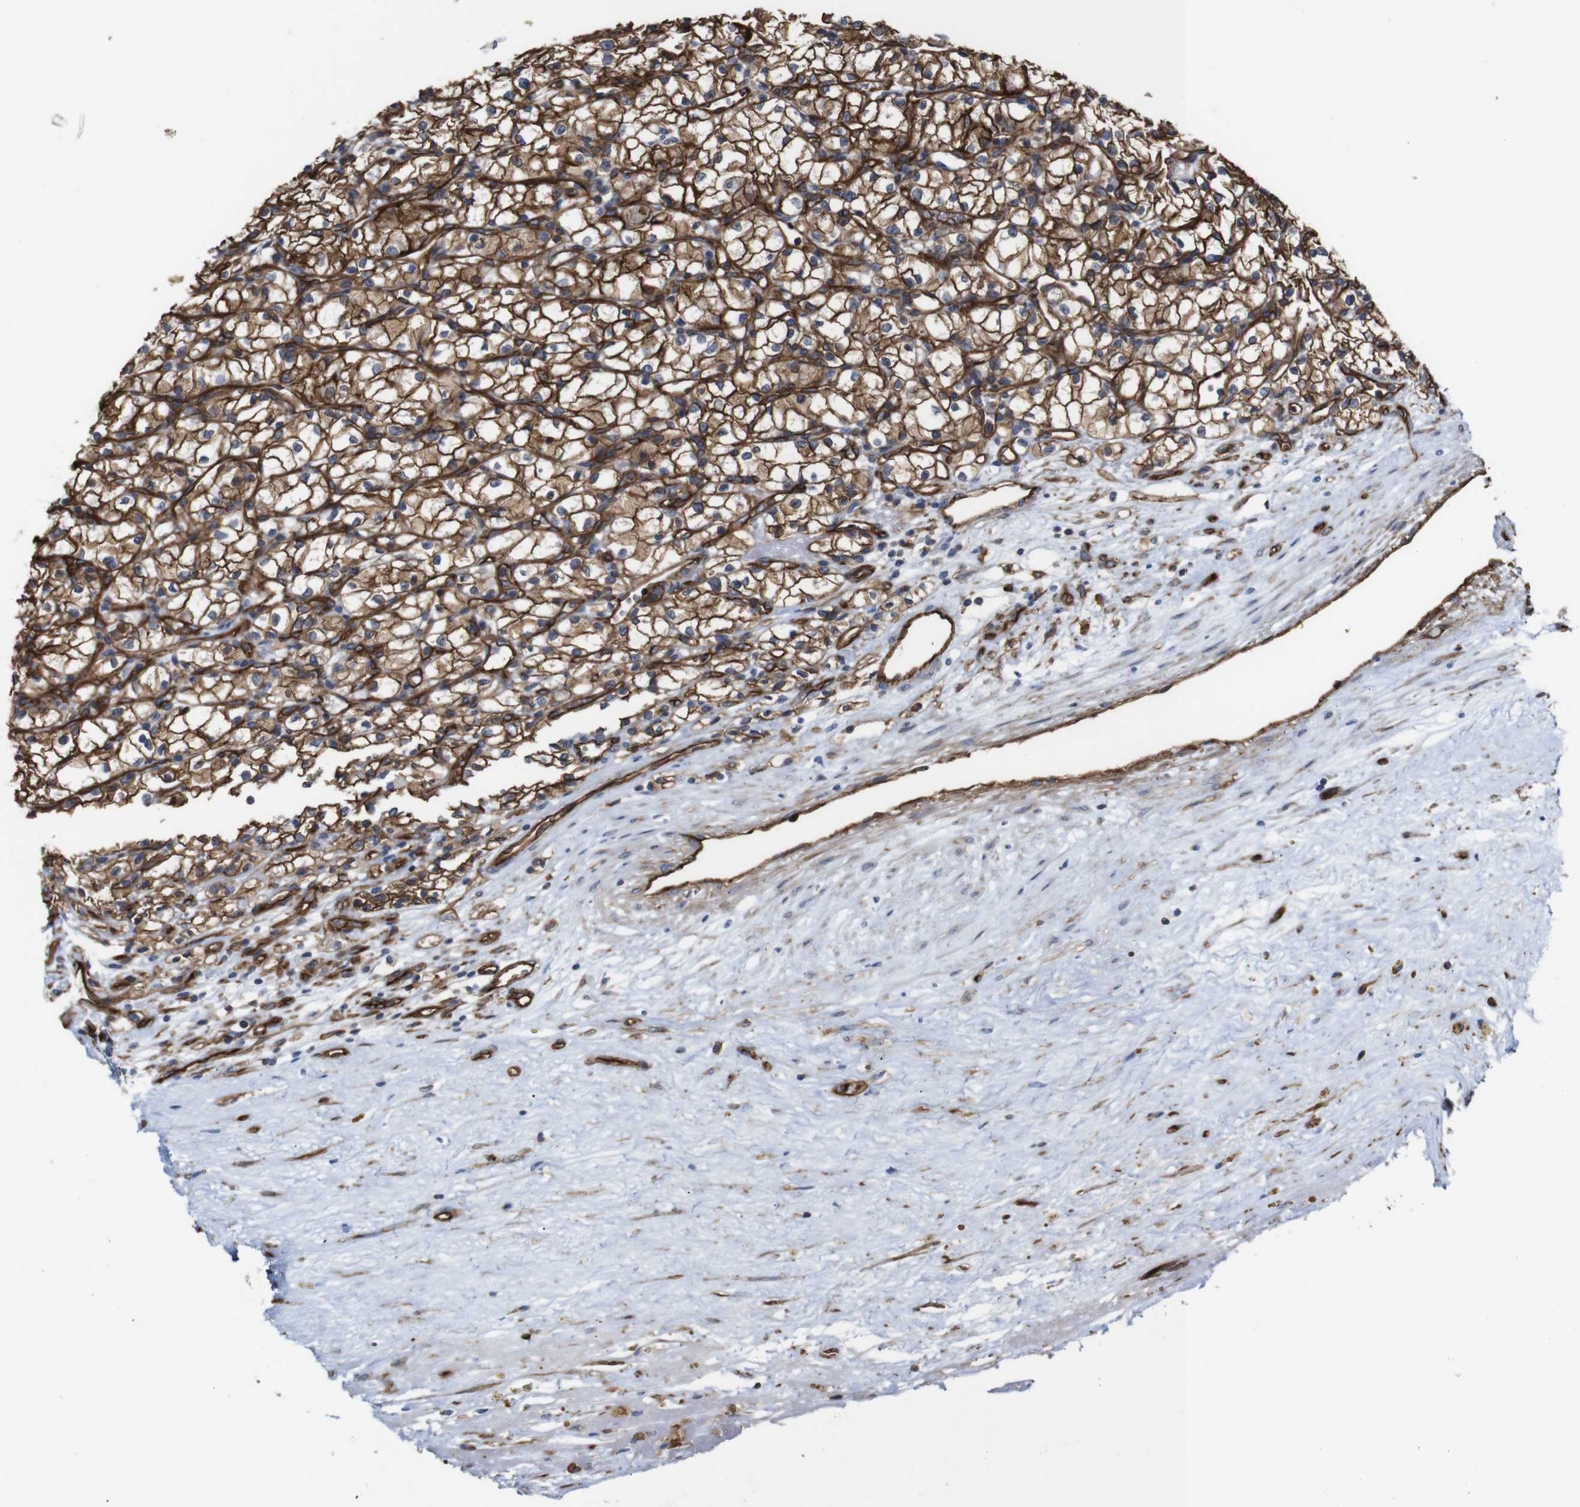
{"staining": {"intensity": "strong", "quantity": ">75%", "location": "cytoplasmic/membranous"}, "tissue": "renal cancer", "cell_type": "Tumor cells", "image_type": "cancer", "snomed": [{"axis": "morphology", "description": "Normal tissue, NOS"}, {"axis": "morphology", "description": "Adenocarcinoma, NOS"}, {"axis": "topography", "description": "Kidney"}], "caption": "Protein staining of renal cancer (adenocarcinoma) tissue demonstrates strong cytoplasmic/membranous positivity in about >75% of tumor cells.", "gene": "SPTBN1", "patient": {"sex": "male", "age": 59}}